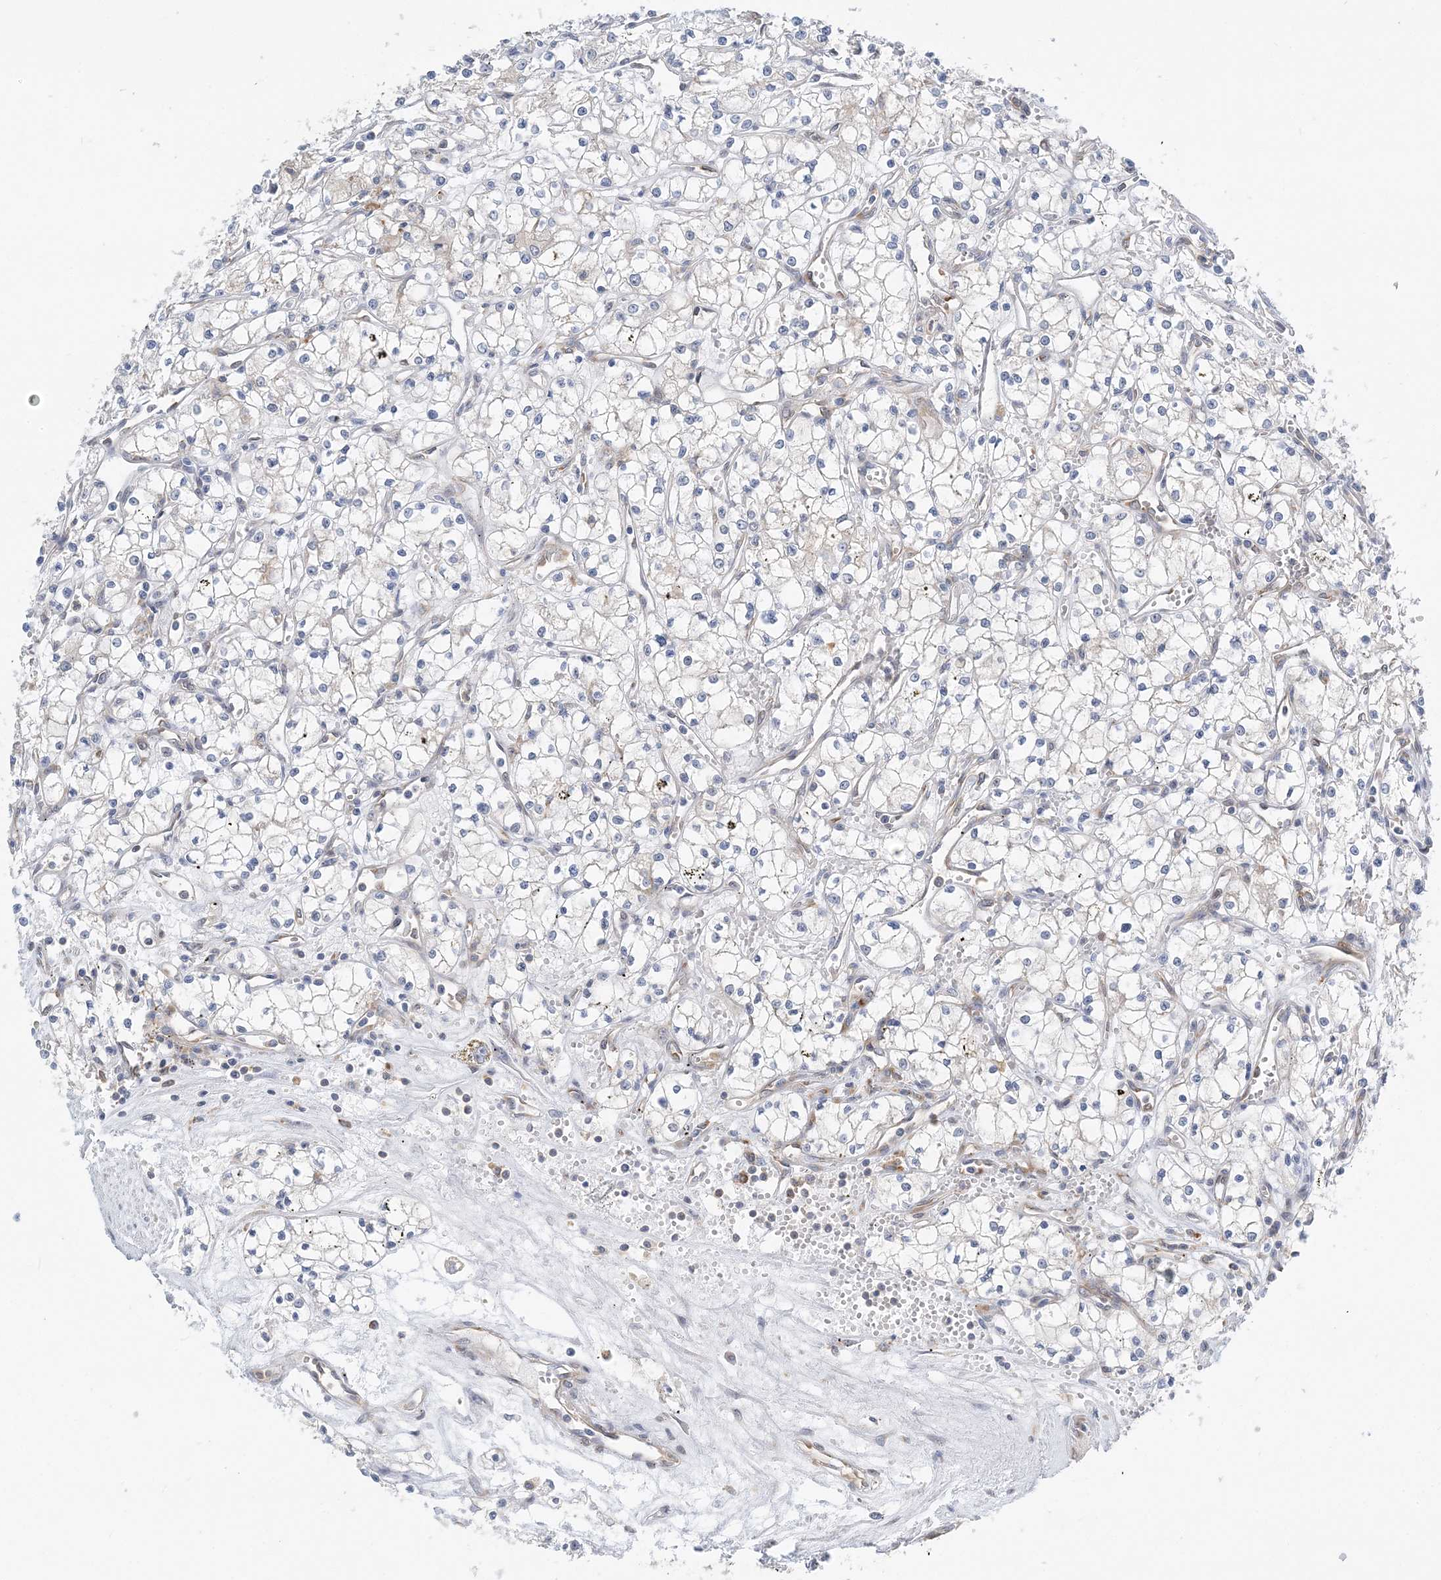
{"staining": {"intensity": "negative", "quantity": "none", "location": "none"}, "tissue": "renal cancer", "cell_type": "Tumor cells", "image_type": "cancer", "snomed": [{"axis": "morphology", "description": "Adenocarcinoma, NOS"}, {"axis": "topography", "description": "Kidney"}], "caption": "DAB (3,3'-diaminobenzidine) immunohistochemical staining of human renal cancer exhibits no significant positivity in tumor cells.", "gene": "LARP4B", "patient": {"sex": "male", "age": 59}}